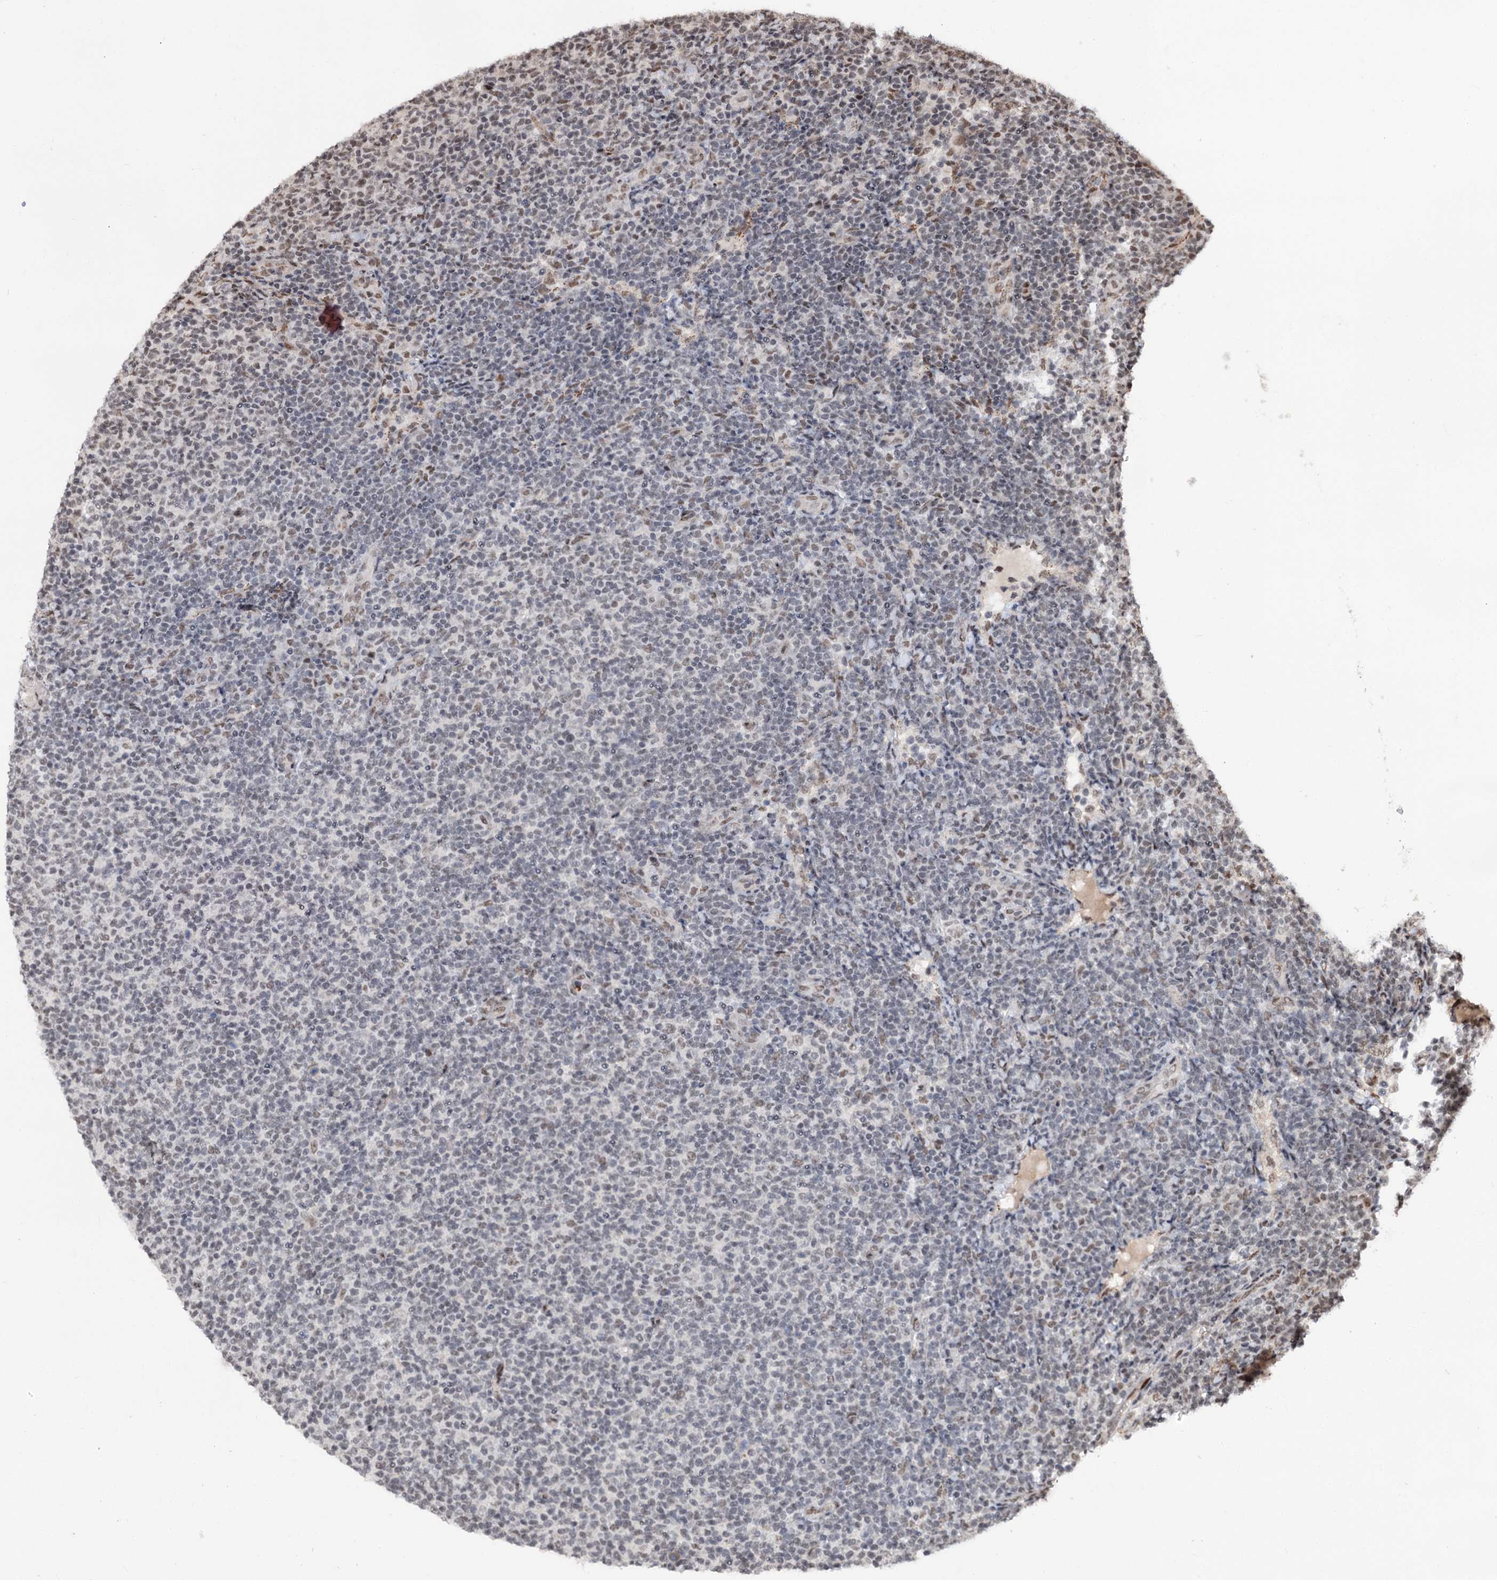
{"staining": {"intensity": "weak", "quantity": "<25%", "location": "nuclear"}, "tissue": "lymphoma", "cell_type": "Tumor cells", "image_type": "cancer", "snomed": [{"axis": "morphology", "description": "Malignant lymphoma, non-Hodgkin's type, Low grade"}, {"axis": "topography", "description": "Lymph node"}], "caption": "Immunohistochemistry of human lymphoma displays no positivity in tumor cells.", "gene": "MAML1", "patient": {"sex": "male", "age": 66}}